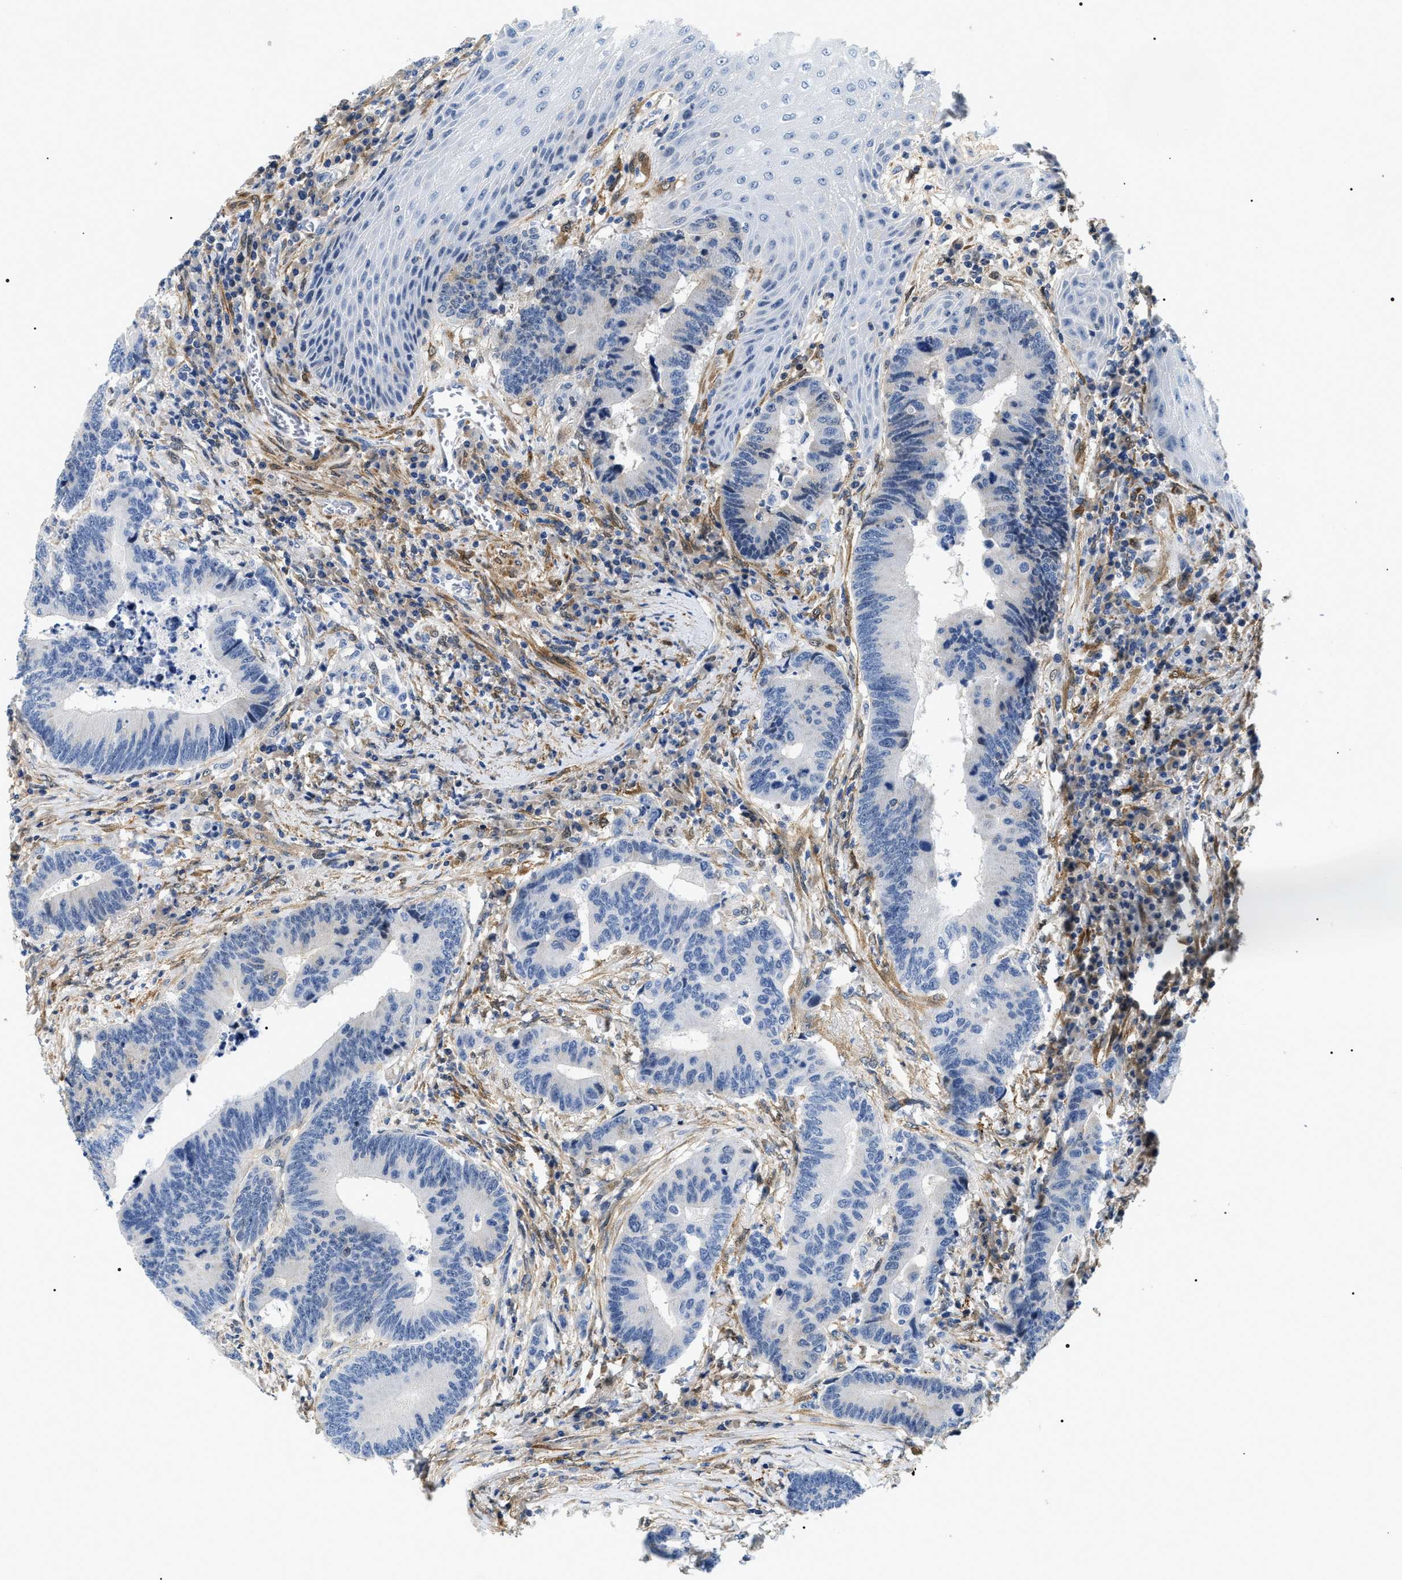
{"staining": {"intensity": "negative", "quantity": "none", "location": "none"}, "tissue": "colorectal cancer", "cell_type": "Tumor cells", "image_type": "cancer", "snomed": [{"axis": "morphology", "description": "Adenocarcinoma, NOS"}, {"axis": "topography", "description": "Rectum"}, {"axis": "topography", "description": "Anal"}], "caption": "A micrograph of colorectal cancer stained for a protein shows no brown staining in tumor cells. (DAB IHC with hematoxylin counter stain).", "gene": "BAG2", "patient": {"sex": "female", "age": 89}}